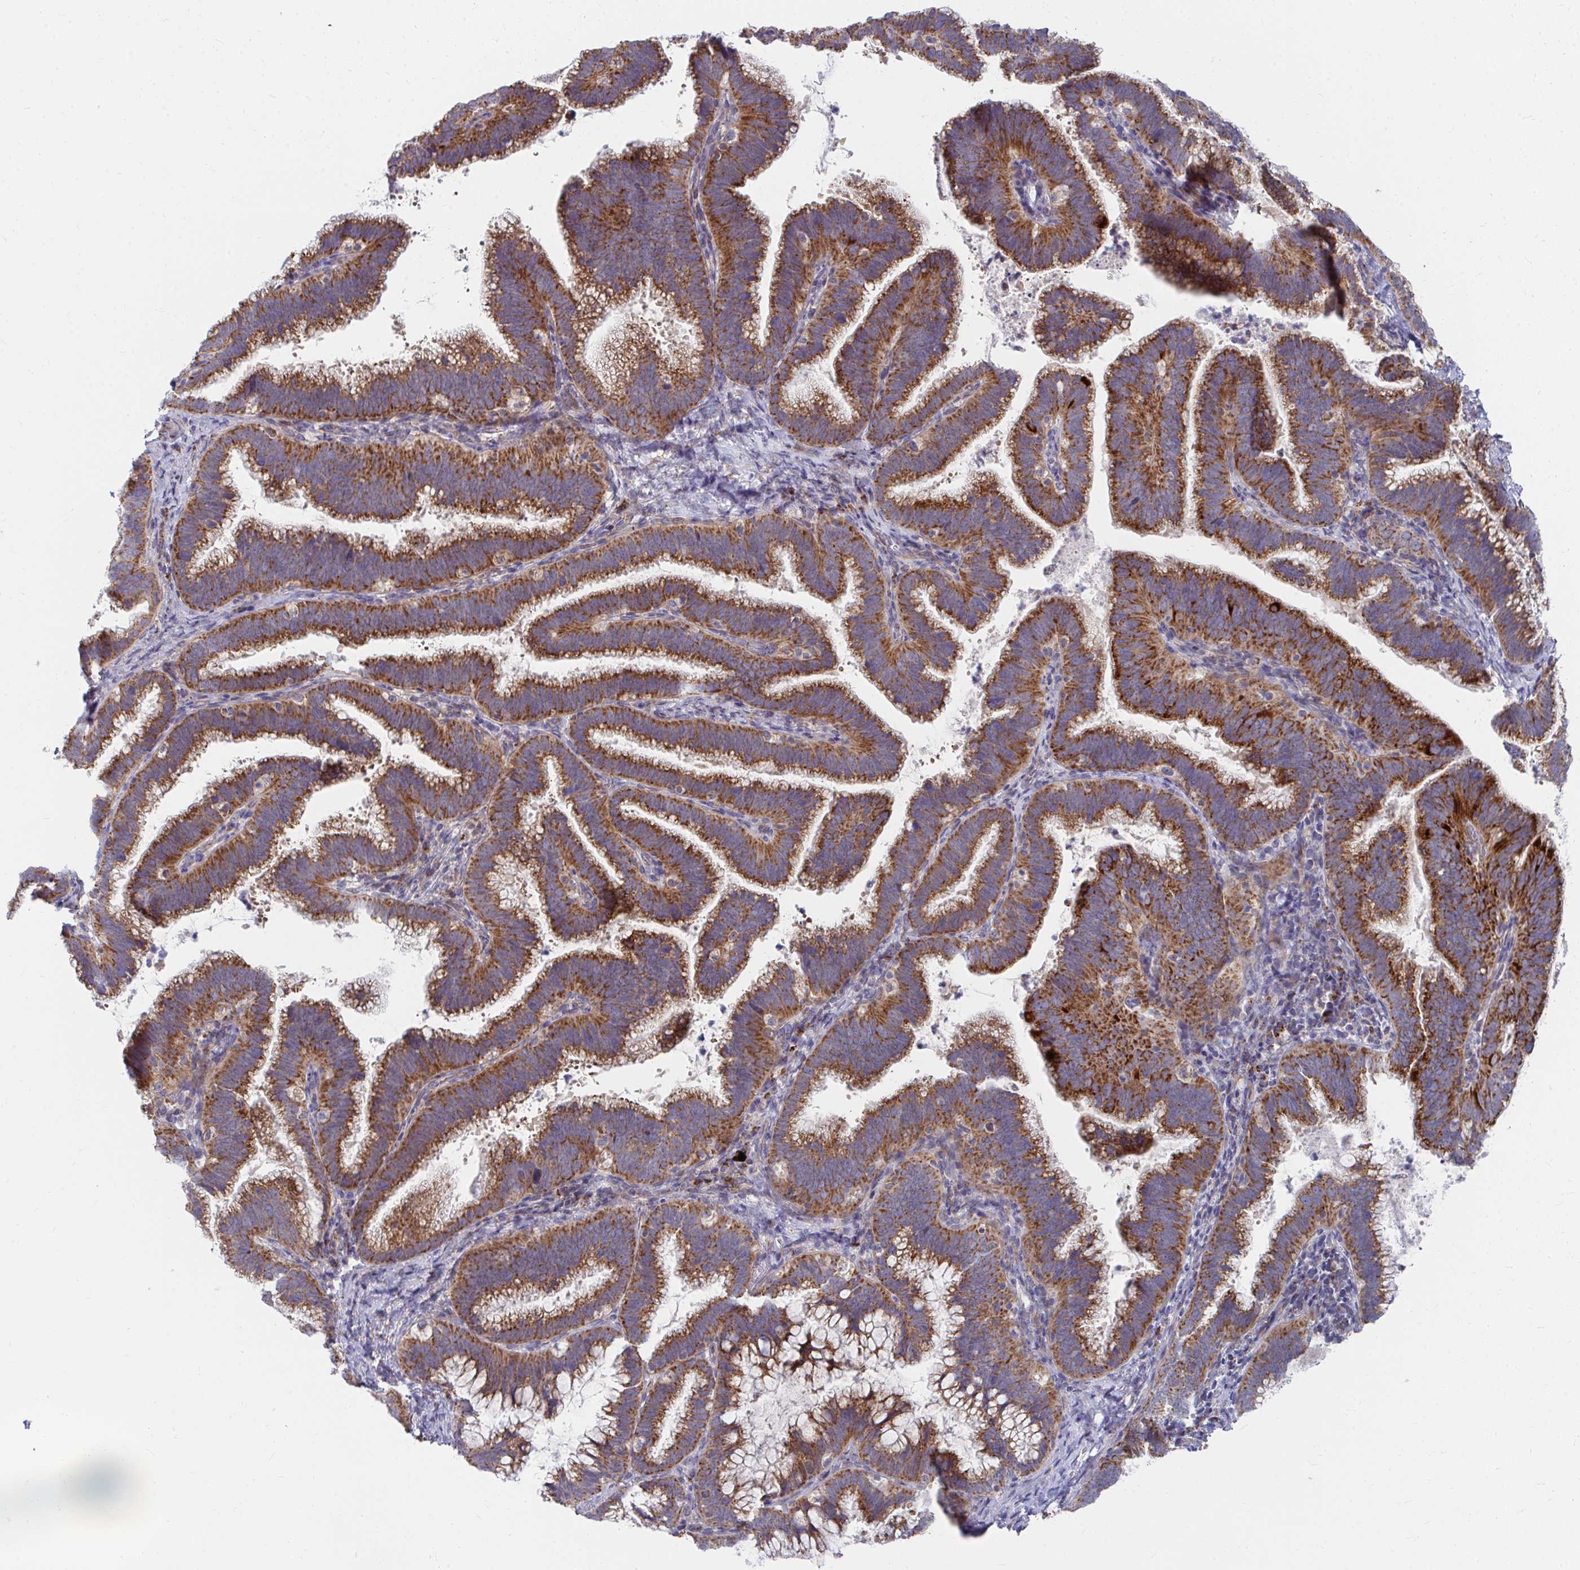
{"staining": {"intensity": "moderate", "quantity": ">75%", "location": "cytoplasmic/membranous"}, "tissue": "cervical cancer", "cell_type": "Tumor cells", "image_type": "cancer", "snomed": [{"axis": "morphology", "description": "Adenocarcinoma, NOS"}, {"axis": "topography", "description": "Cervix"}], "caption": "The histopathology image exhibits immunohistochemical staining of adenocarcinoma (cervical). There is moderate cytoplasmic/membranous positivity is seen in about >75% of tumor cells.", "gene": "PEX3", "patient": {"sex": "female", "age": 61}}